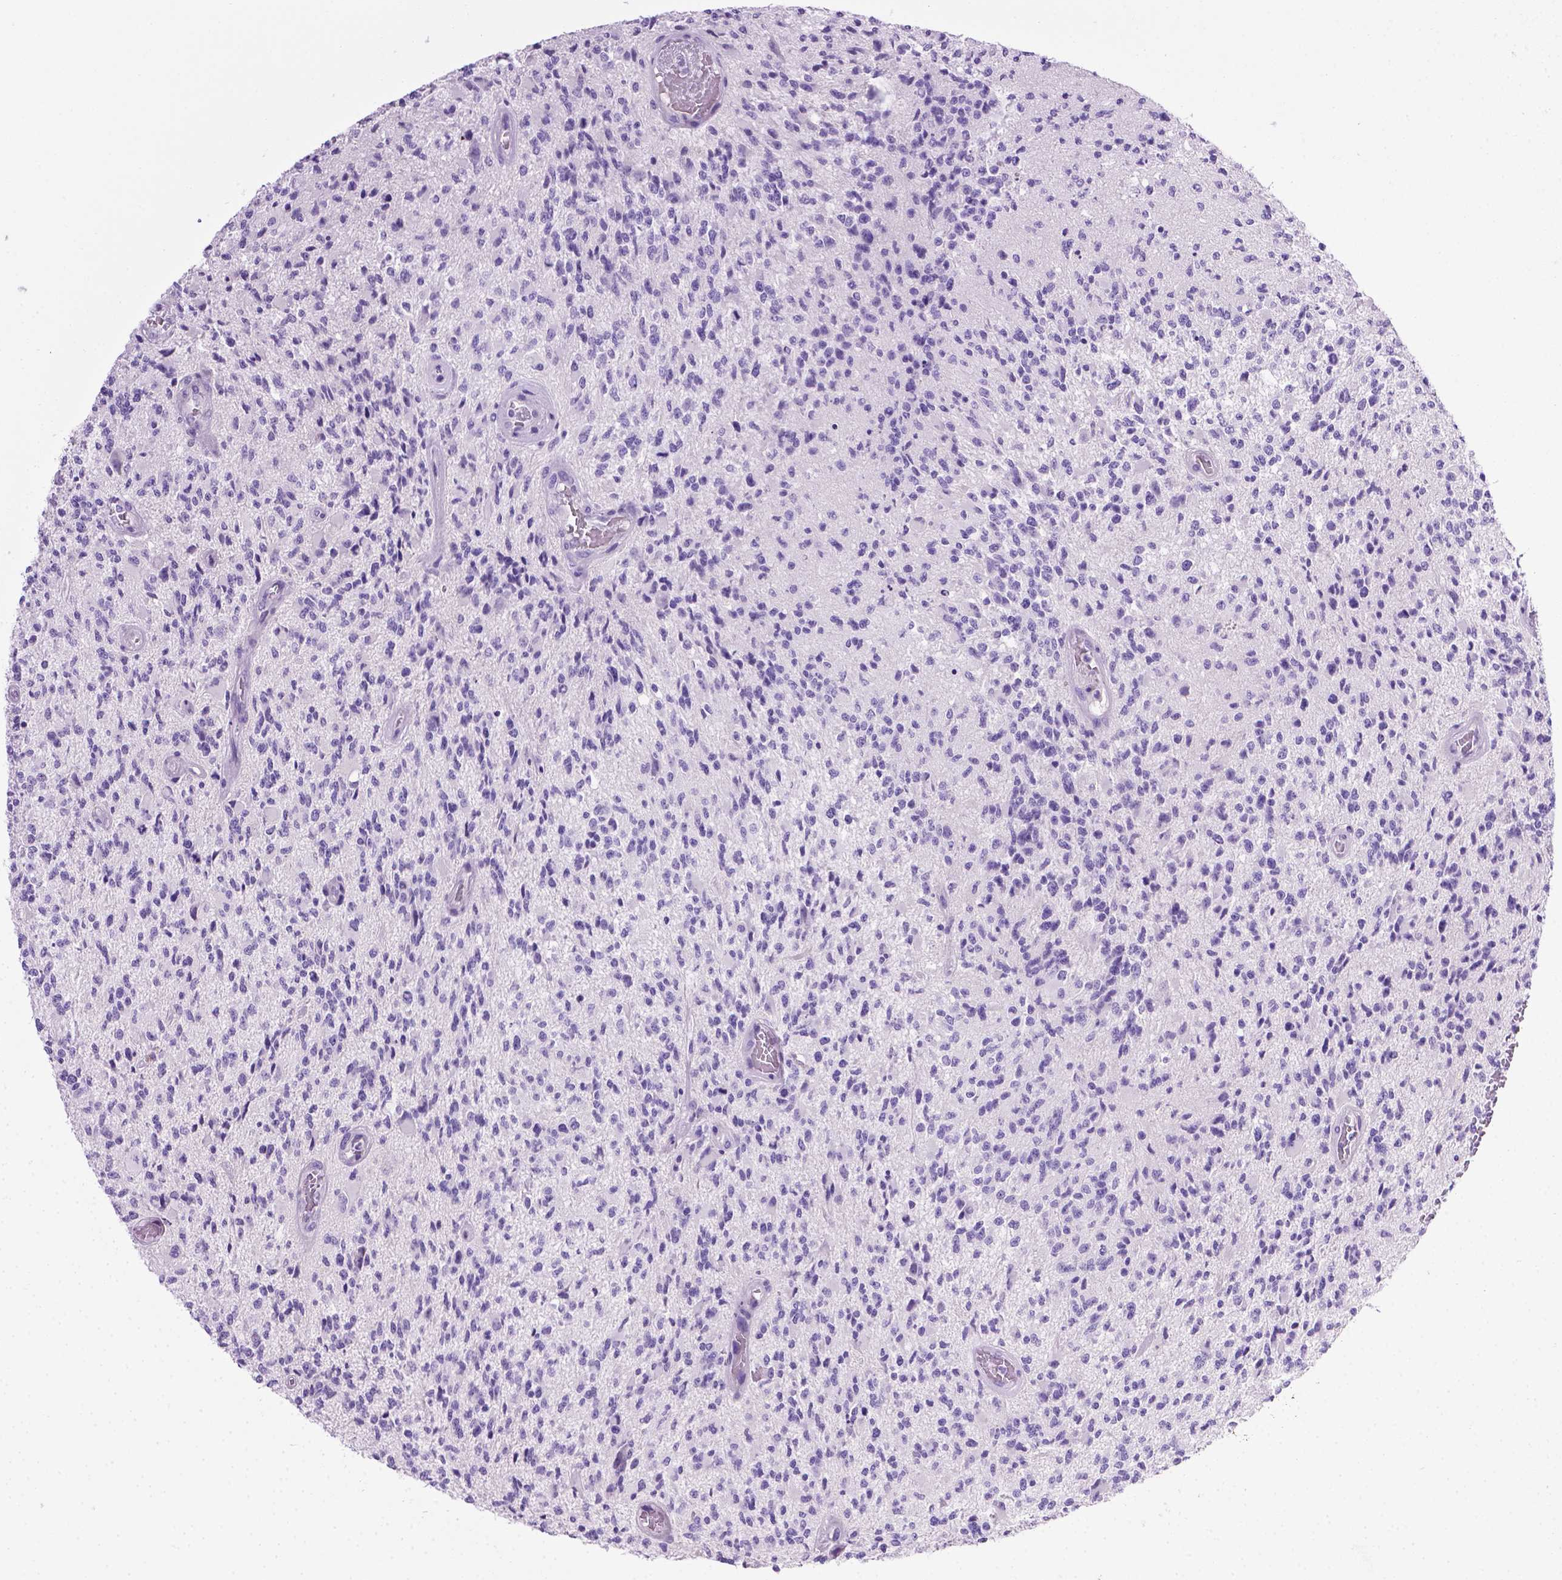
{"staining": {"intensity": "negative", "quantity": "none", "location": "none"}, "tissue": "glioma", "cell_type": "Tumor cells", "image_type": "cancer", "snomed": [{"axis": "morphology", "description": "Glioma, malignant, High grade"}, {"axis": "topography", "description": "Brain"}], "caption": "High power microscopy histopathology image of an IHC micrograph of glioma, revealing no significant expression in tumor cells.", "gene": "LELP1", "patient": {"sex": "female", "age": 63}}